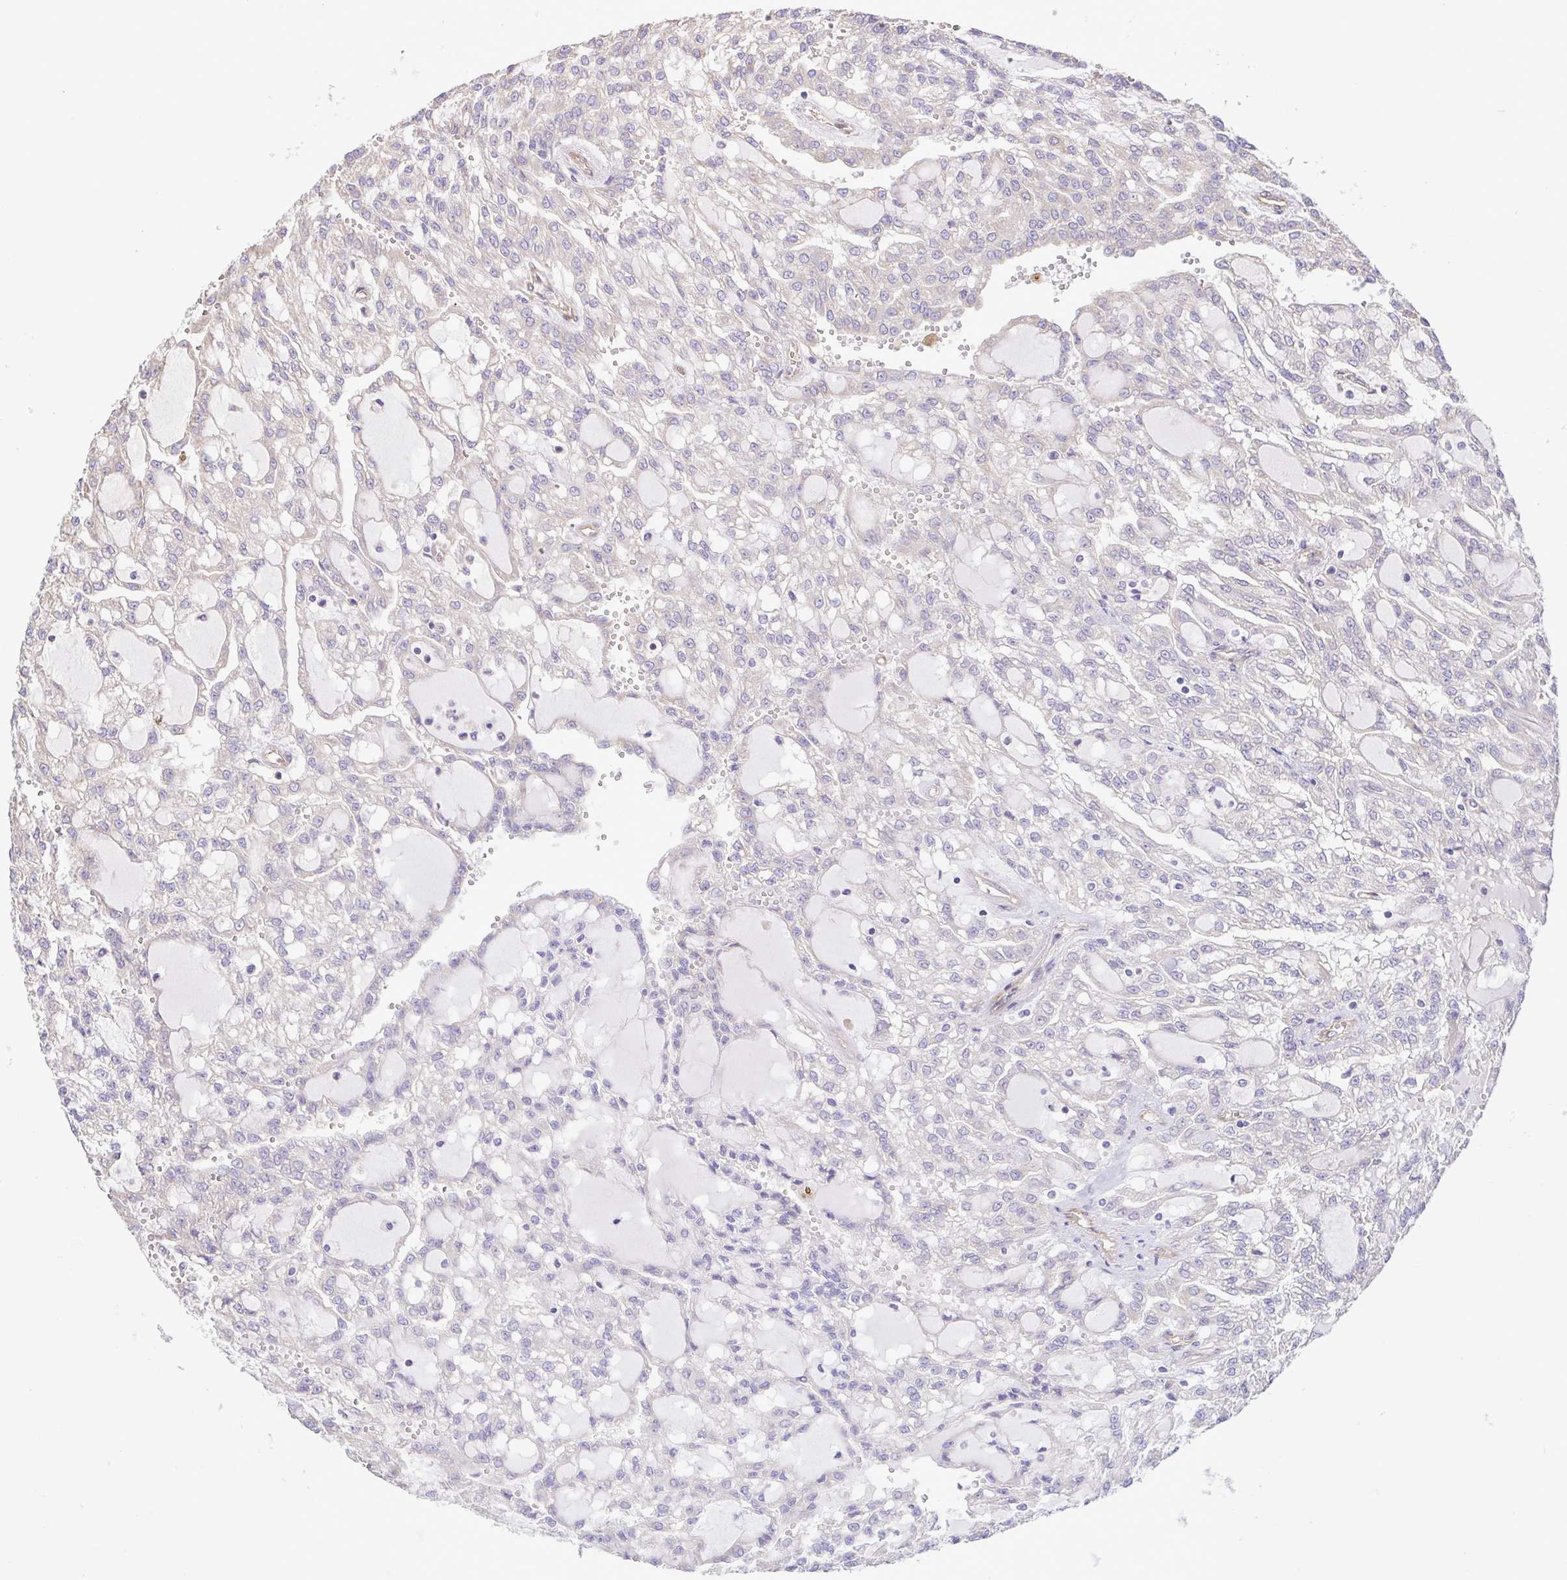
{"staining": {"intensity": "negative", "quantity": "none", "location": "none"}, "tissue": "renal cancer", "cell_type": "Tumor cells", "image_type": "cancer", "snomed": [{"axis": "morphology", "description": "Adenocarcinoma, NOS"}, {"axis": "topography", "description": "Kidney"}], "caption": "Immunohistochemistry (IHC) histopathology image of neoplastic tissue: renal adenocarcinoma stained with DAB displays no significant protein staining in tumor cells.", "gene": "FLT1", "patient": {"sex": "male", "age": 63}}